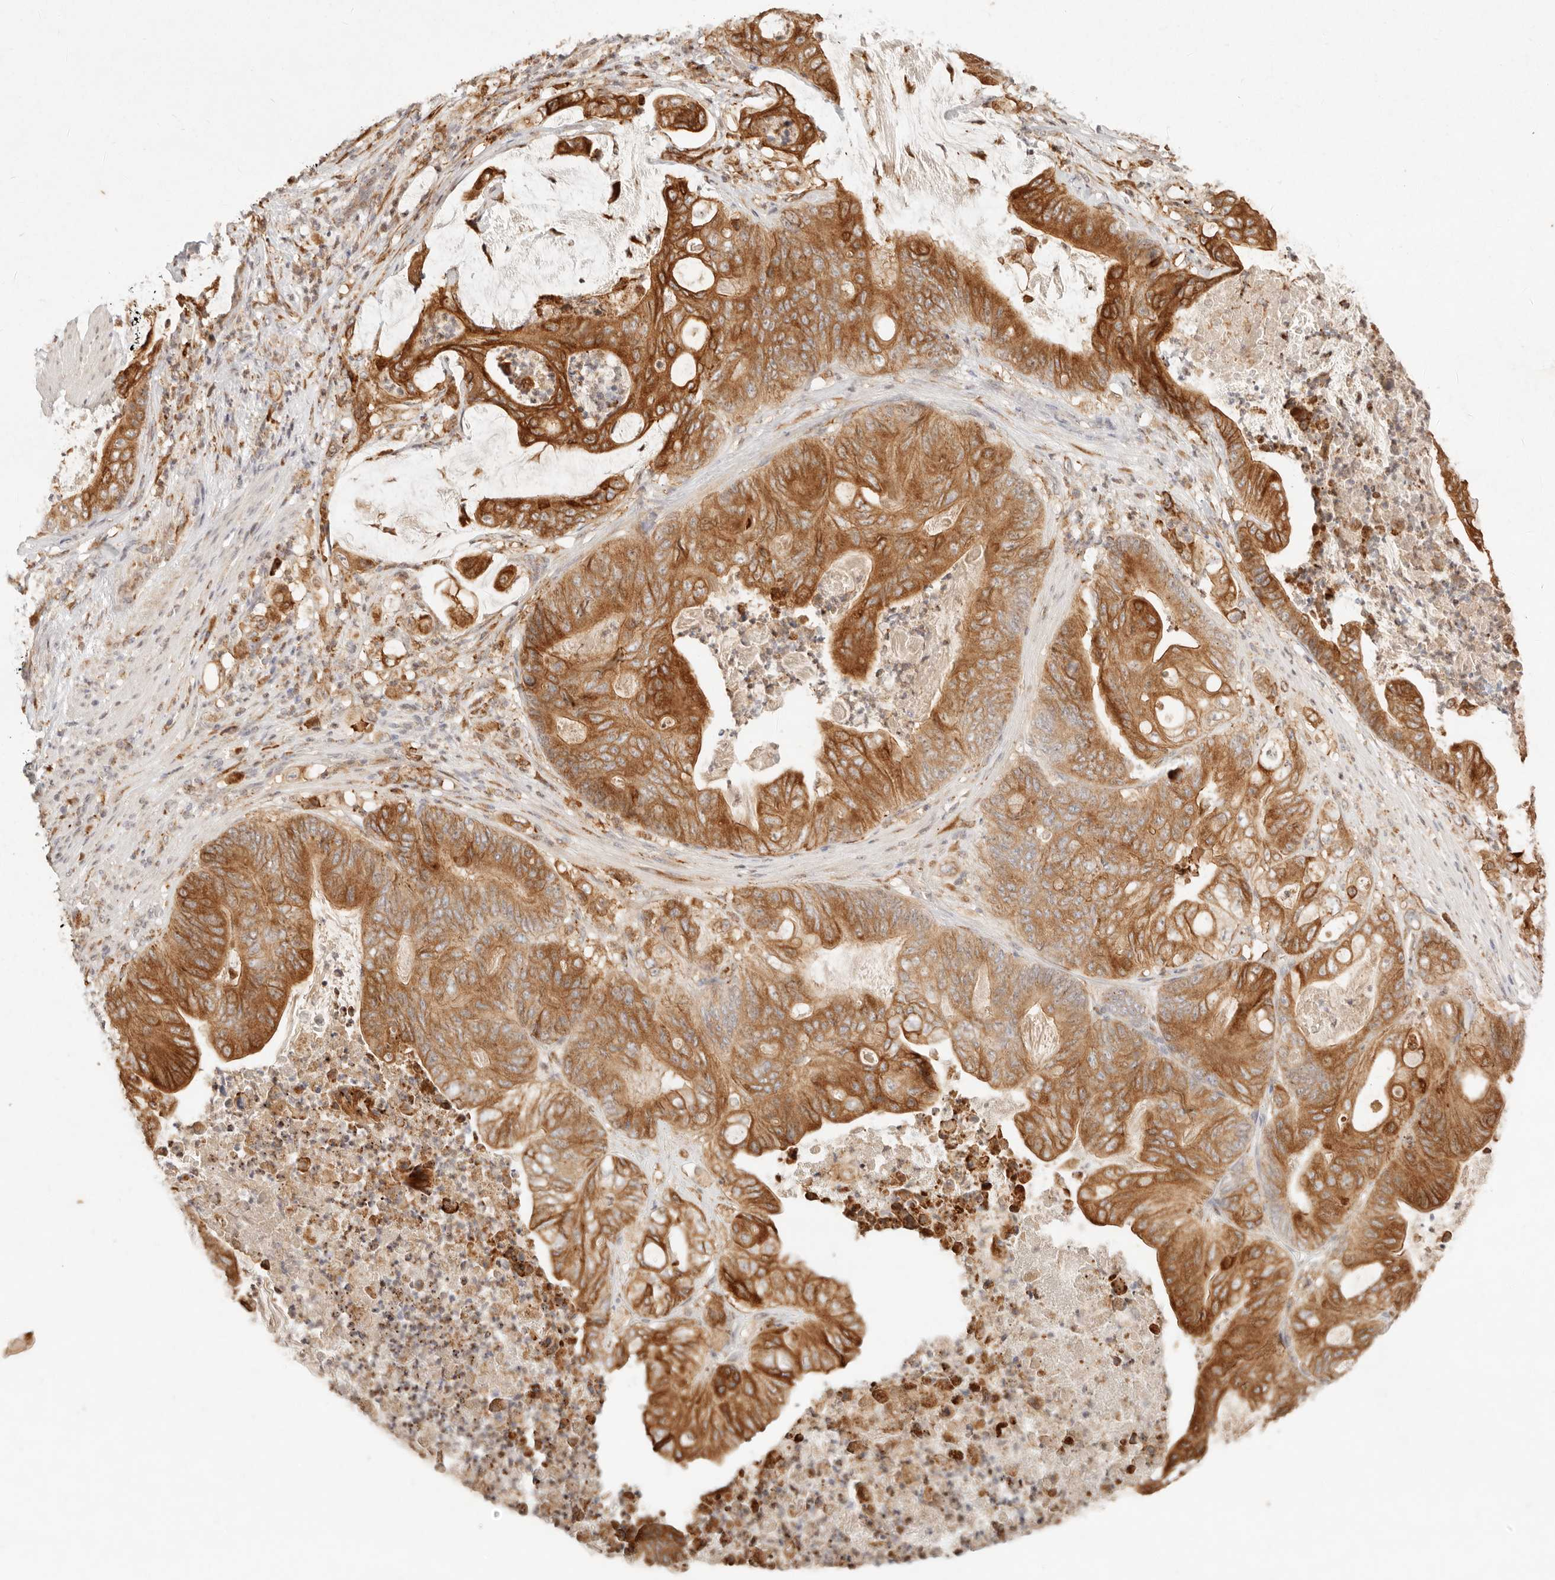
{"staining": {"intensity": "strong", "quantity": ">75%", "location": "cytoplasmic/membranous"}, "tissue": "stomach cancer", "cell_type": "Tumor cells", "image_type": "cancer", "snomed": [{"axis": "morphology", "description": "Adenocarcinoma, NOS"}, {"axis": "topography", "description": "Stomach"}], "caption": "Immunohistochemistry (IHC) micrograph of neoplastic tissue: human stomach cancer stained using immunohistochemistry (IHC) reveals high levels of strong protein expression localized specifically in the cytoplasmic/membranous of tumor cells, appearing as a cytoplasmic/membranous brown color.", "gene": "C1orf127", "patient": {"sex": "female", "age": 73}}